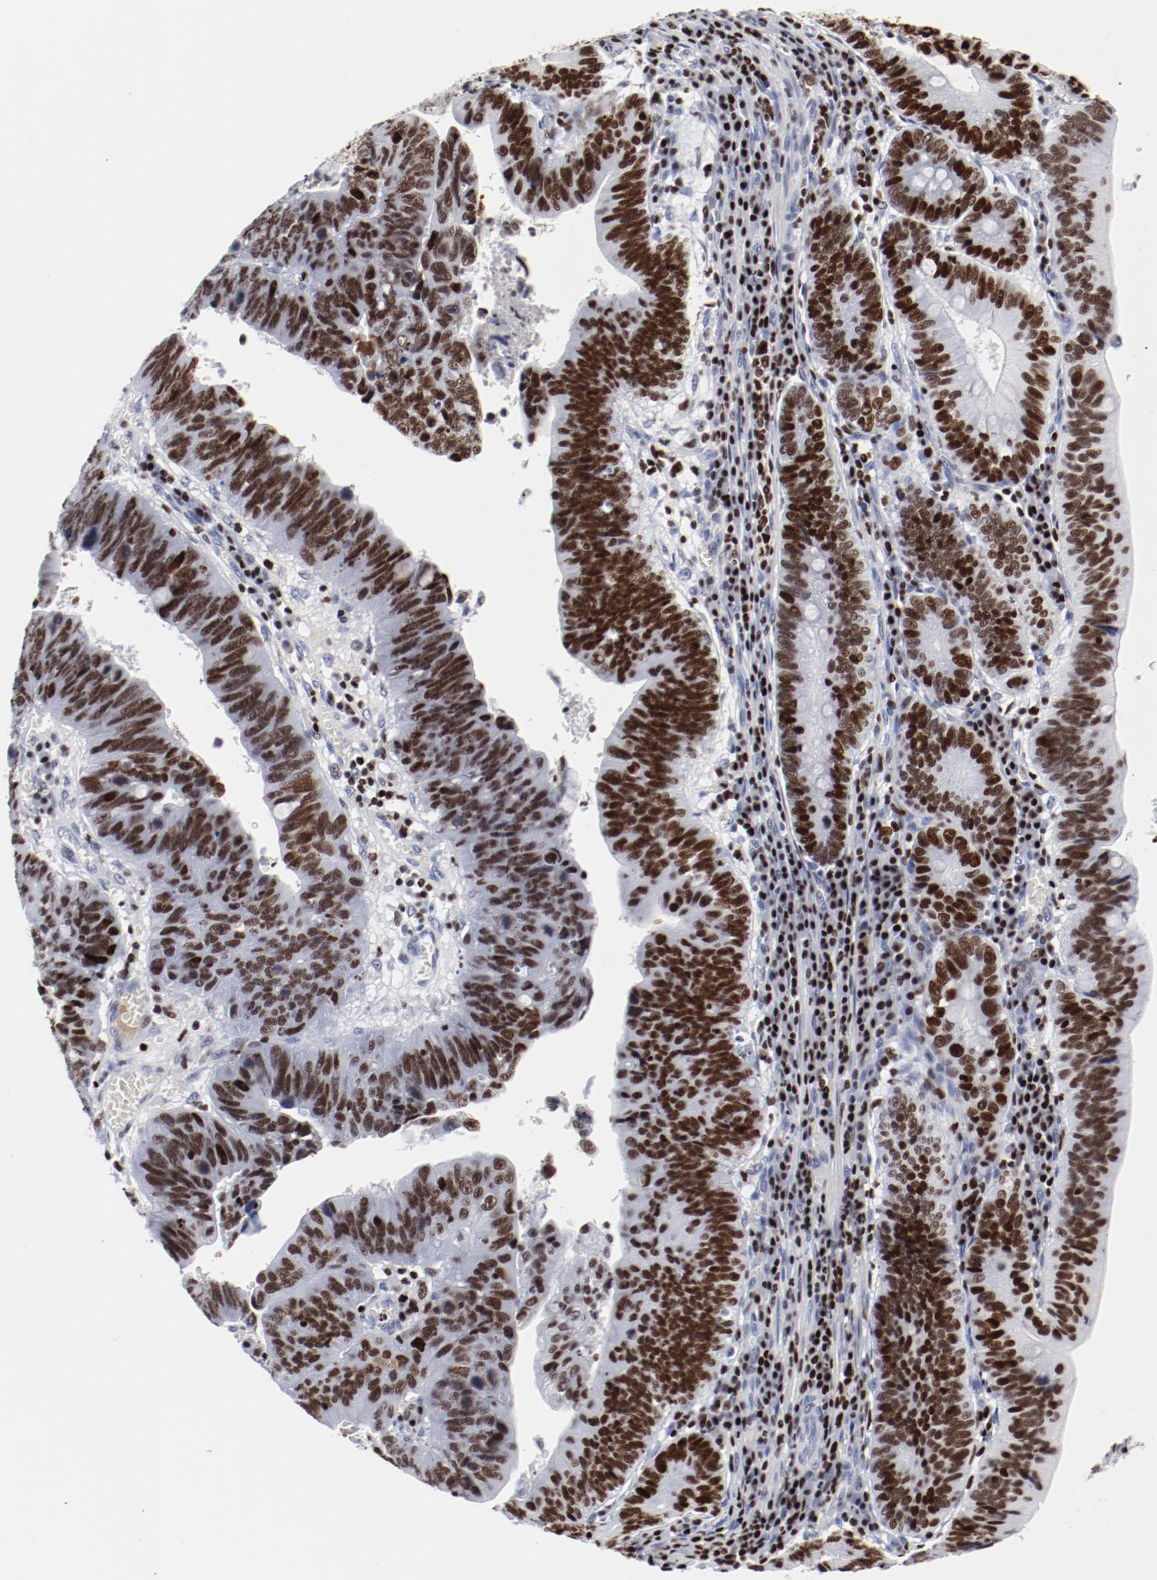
{"staining": {"intensity": "strong", "quantity": ">75%", "location": "nuclear"}, "tissue": "stomach cancer", "cell_type": "Tumor cells", "image_type": "cancer", "snomed": [{"axis": "morphology", "description": "Adenocarcinoma, NOS"}, {"axis": "topography", "description": "Stomach"}], "caption": "Stomach adenocarcinoma stained with DAB (3,3'-diaminobenzidine) IHC reveals high levels of strong nuclear staining in approximately >75% of tumor cells.", "gene": "SMARCC2", "patient": {"sex": "male", "age": 59}}